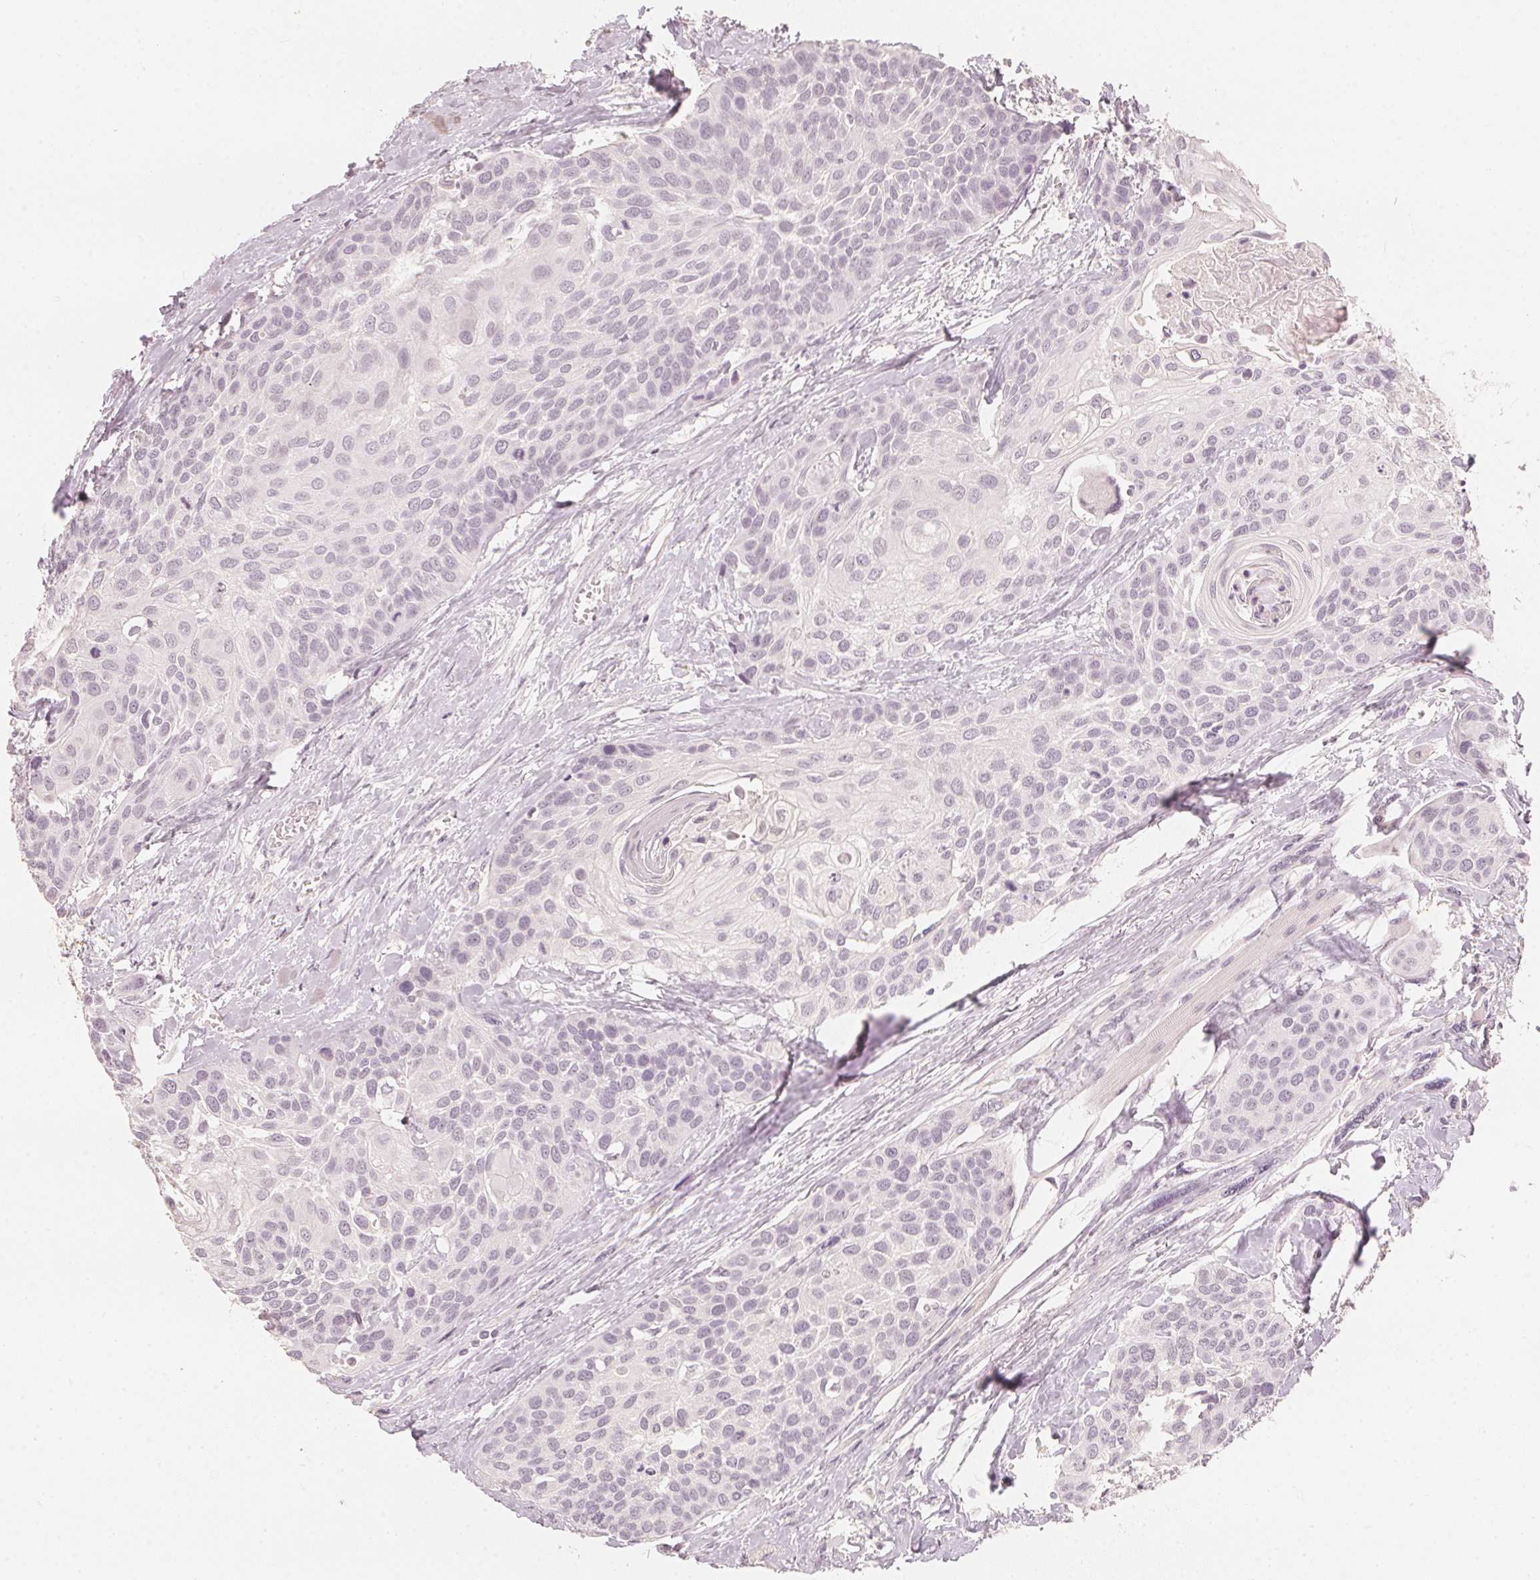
{"staining": {"intensity": "negative", "quantity": "none", "location": "none"}, "tissue": "head and neck cancer", "cell_type": "Tumor cells", "image_type": "cancer", "snomed": [{"axis": "morphology", "description": "Squamous cell carcinoma, NOS"}, {"axis": "topography", "description": "Head-Neck"}], "caption": "Immunohistochemical staining of head and neck squamous cell carcinoma exhibits no significant staining in tumor cells. The staining is performed using DAB (3,3'-diaminobenzidine) brown chromogen with nuclei counter-stained in using hematoxylin.", "gene": "CALB1", "patient": {"sex": "female", "age": 50}}